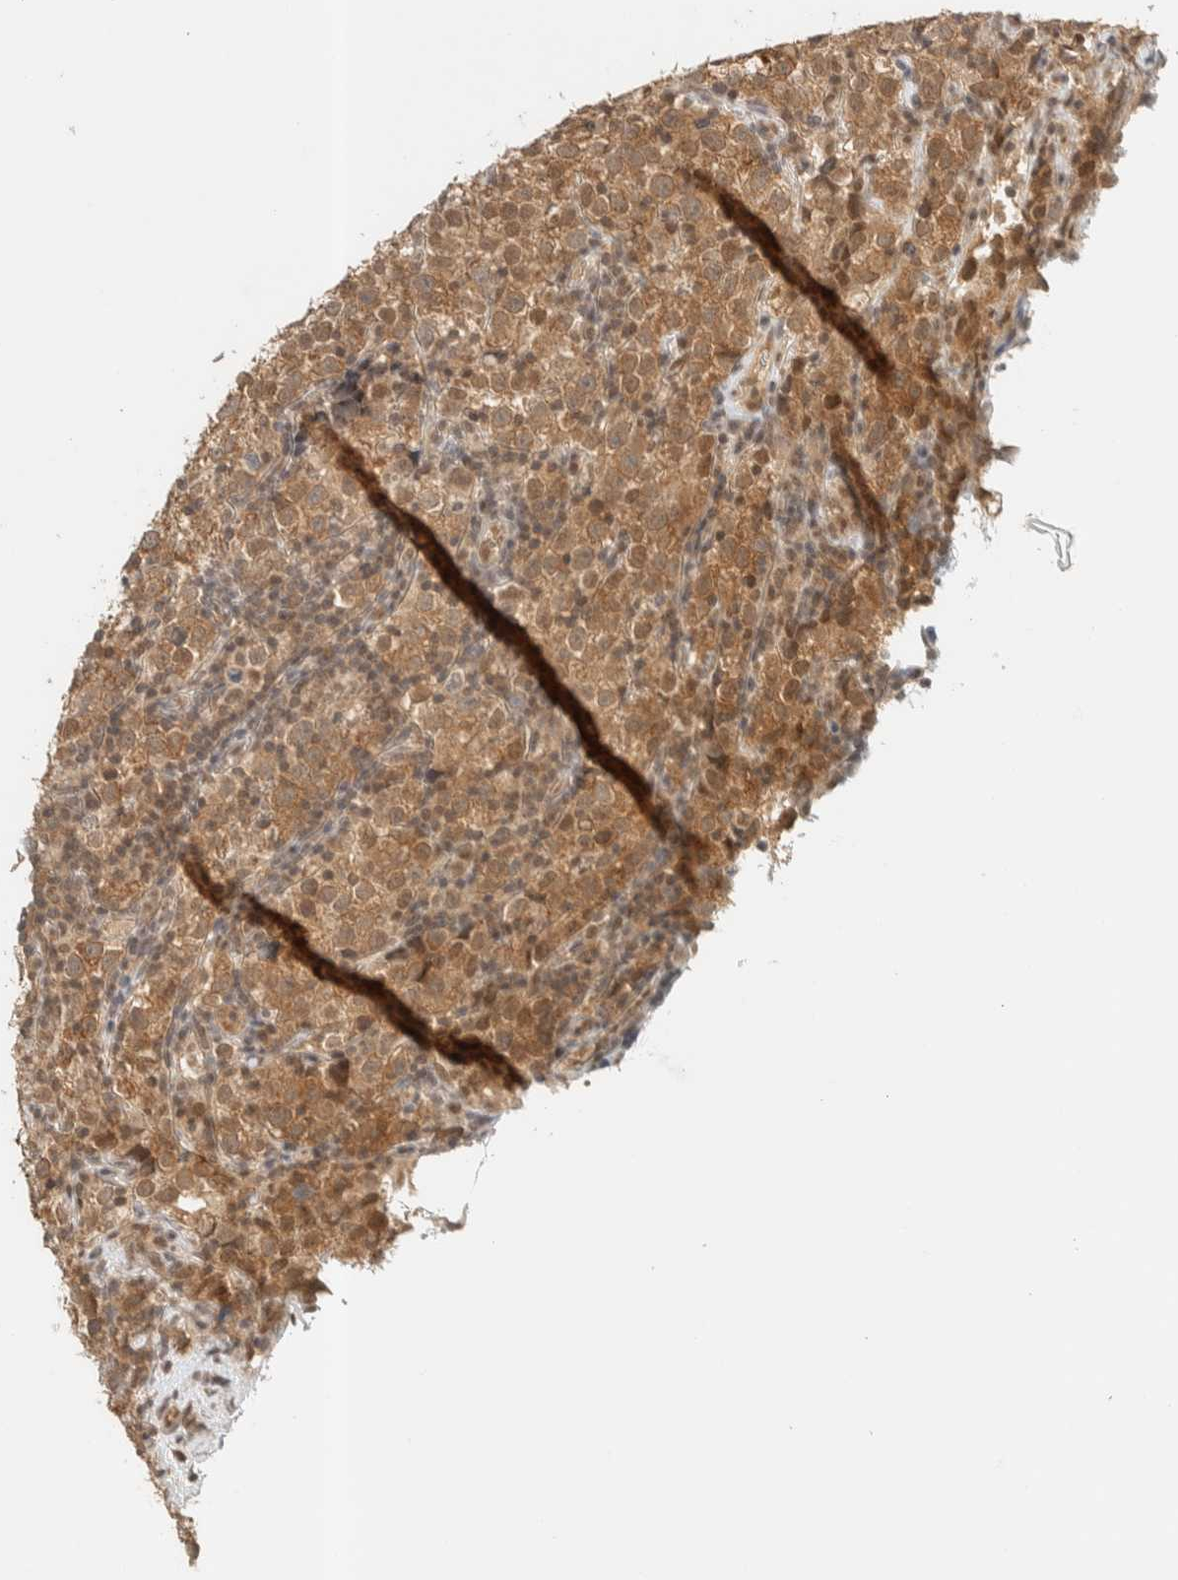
{"staining": {"intensity": "moderate", "quantity": ">75%", "location": "cytoplasmic/membranous"}, "tissue": "testis cancer", "cell_type": "Tumor cells", "image_type": "cancer", "snomed": [{"axis": "morphology", "description": "Normal tissue, NOS"}, {"axis": "morphology", "description": "Seminoma, NOS"}, {"axis": "topography", "description": "Testis"}], "caption": "A high-resolution image shows immunohistochemistry (IHC) staining of seminoma (testis), which demonstrates moderate cytoplasmic/membranous expression in about >75% of tumor cells.", "gene": "KIFAP3", "patient": {"sex": "male", "age": 43}}